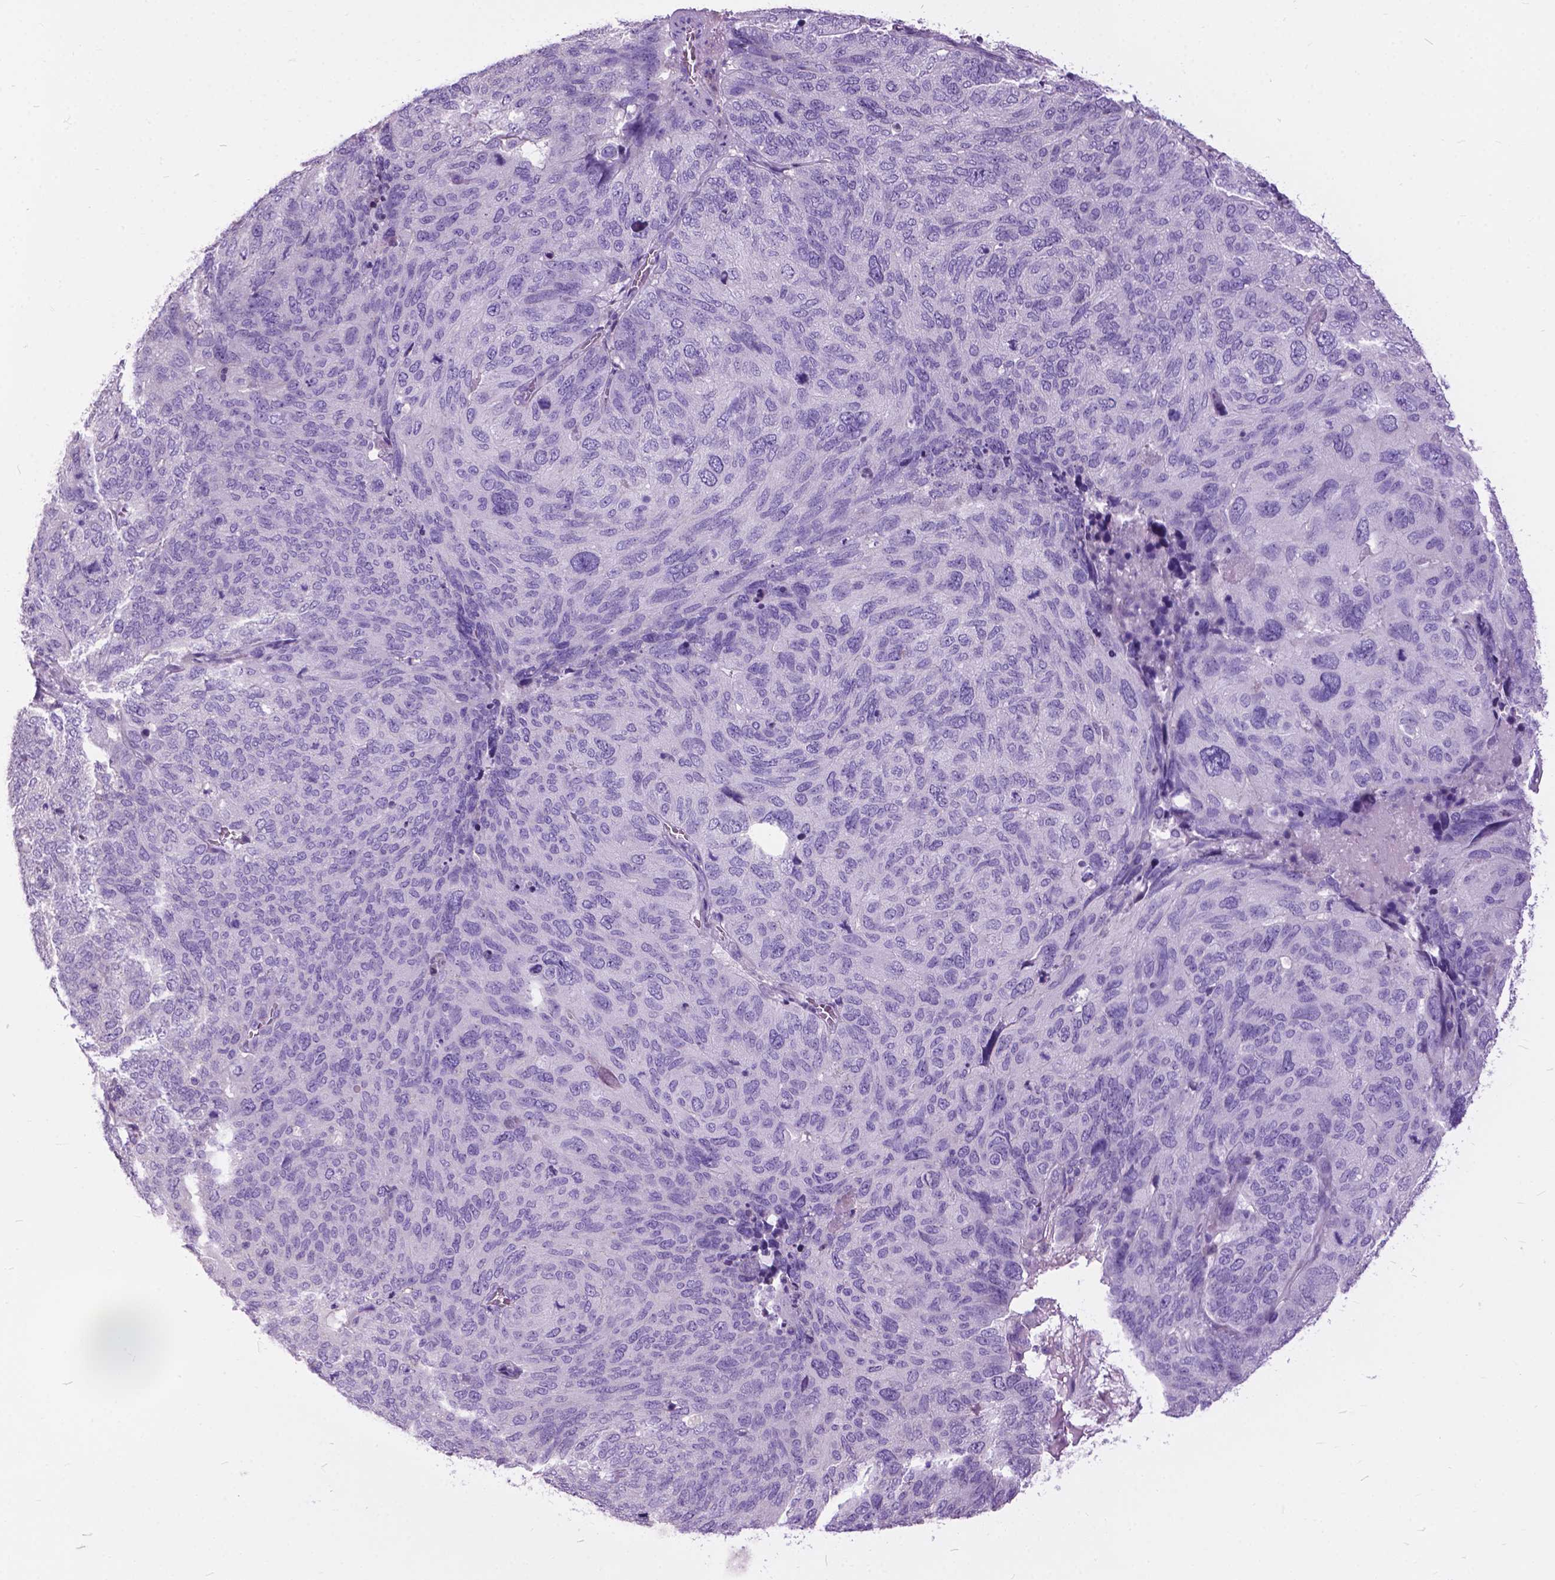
{"staining": {"intensity": "negative", "quantity": "none", "location": "none"}, "tissue": "ovarian cancer", "cell_type": "Tumor cells", "image_type": "cancer", "snomed": [{"axis": "morphology", "description": "Carcinoma, endometroid"}, {"axis": "topography", "description": "Ovary"}], "caption": "A high-resolution photomicrograph shows immunohistochemistry staining of ovarian endometroid carcinoma, which exhibits no significant staining in tumor cells.", "gene": "PRR35", "patient": {"sex": "female", "age": 58}}